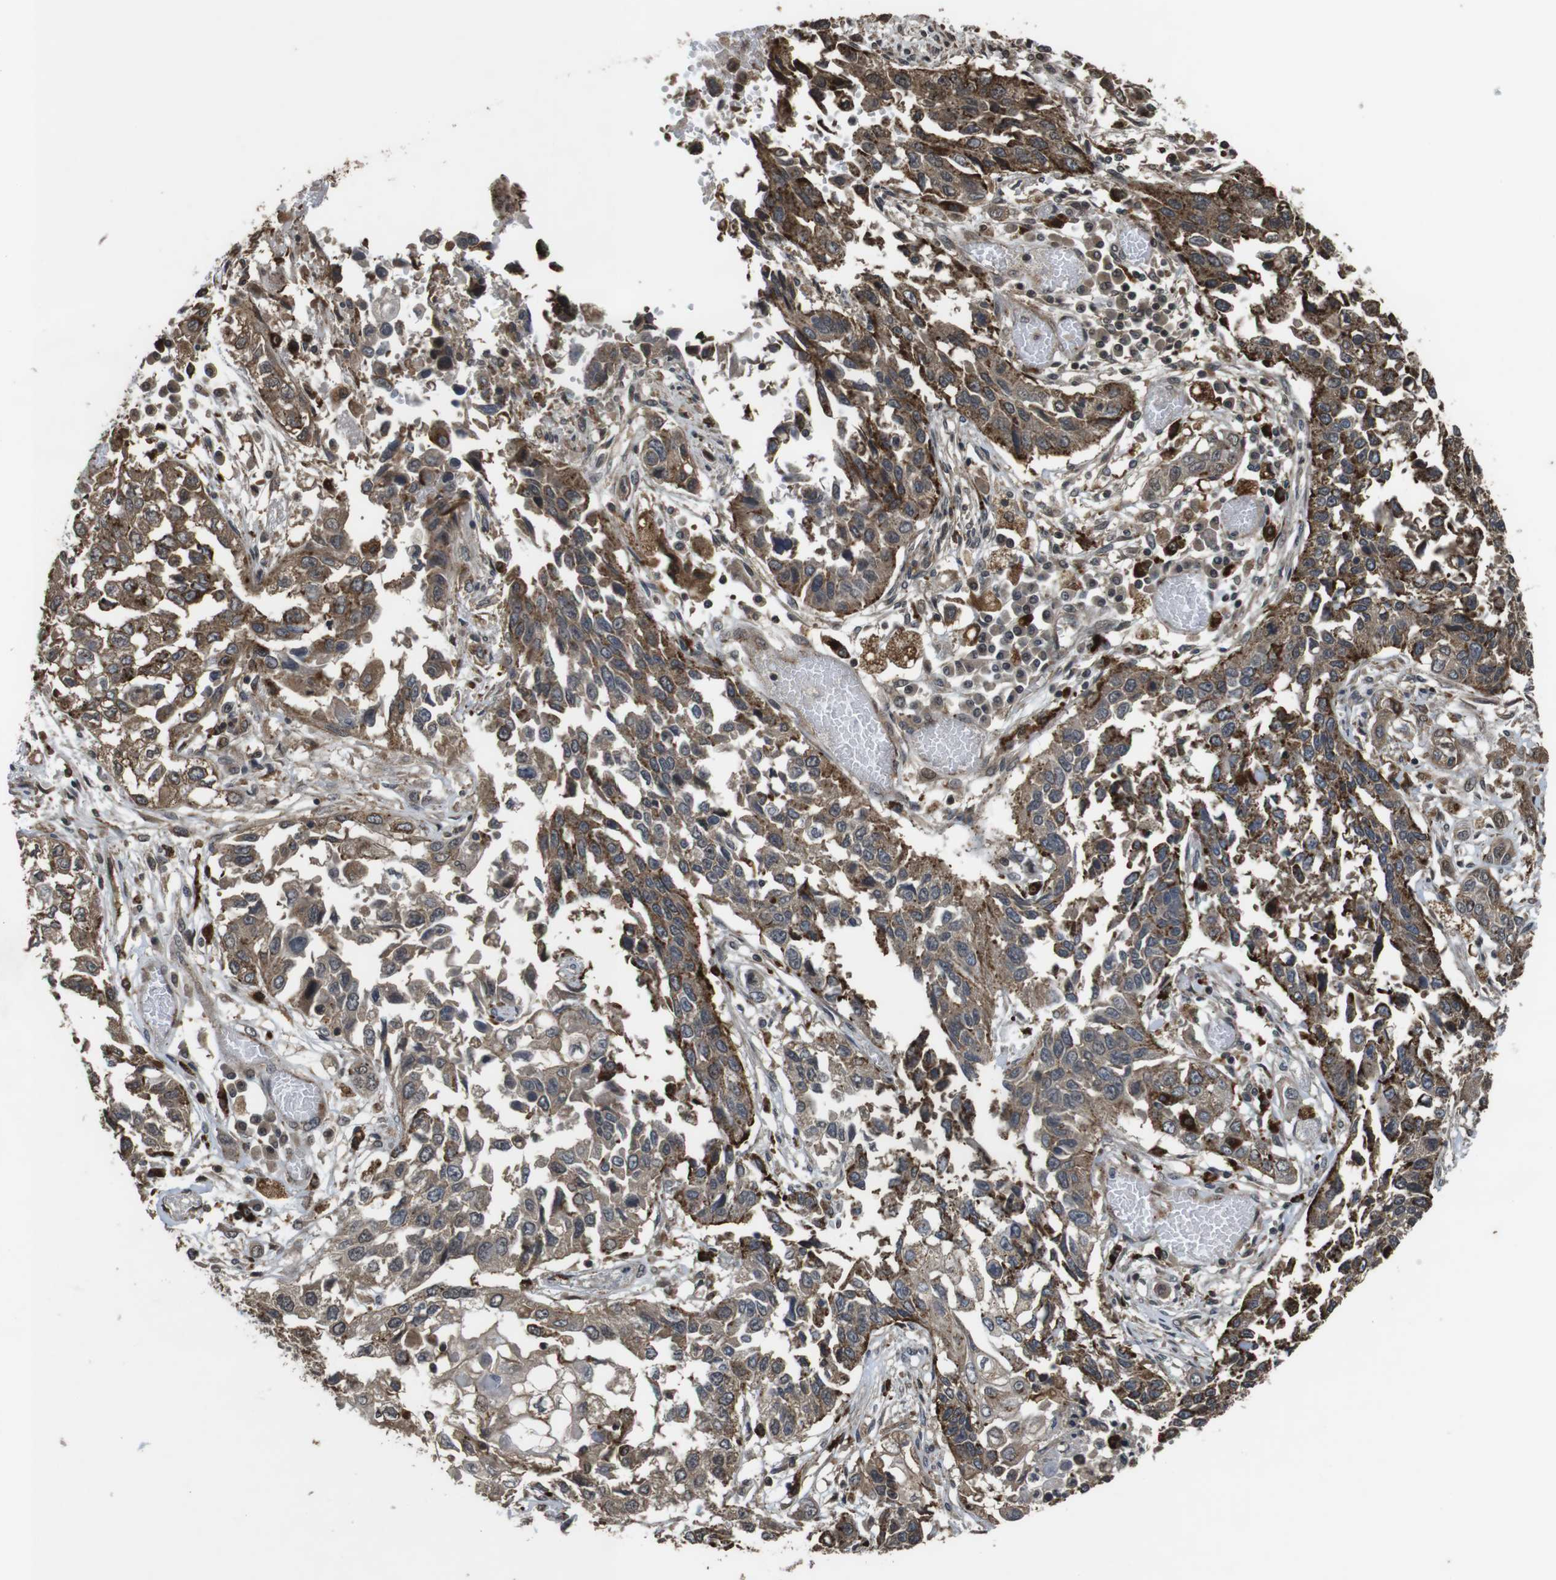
{"staining": {"intensity": "moderate", "quantity": ">75%", "location": "cytoplasmic/membranous,nuclear"}, "tissue": "lung cancer", "cell_type": "Tumor cells", "image_type": "cancer", "snomed": [{"axis": "morphology", "description": "Squamous cell carcinoma, NOS"}, {"axis": "topography", "description": "Lung"}], "caption": "This image exhibits IHC staining of human squamous cell carcinoma (lung), with medium moderate cytoplasmic/membranous and nuclear positivity in about >75% of tumor cells.", "gene": "FZD10", "patient": {"sex": "male", "age": 71}}